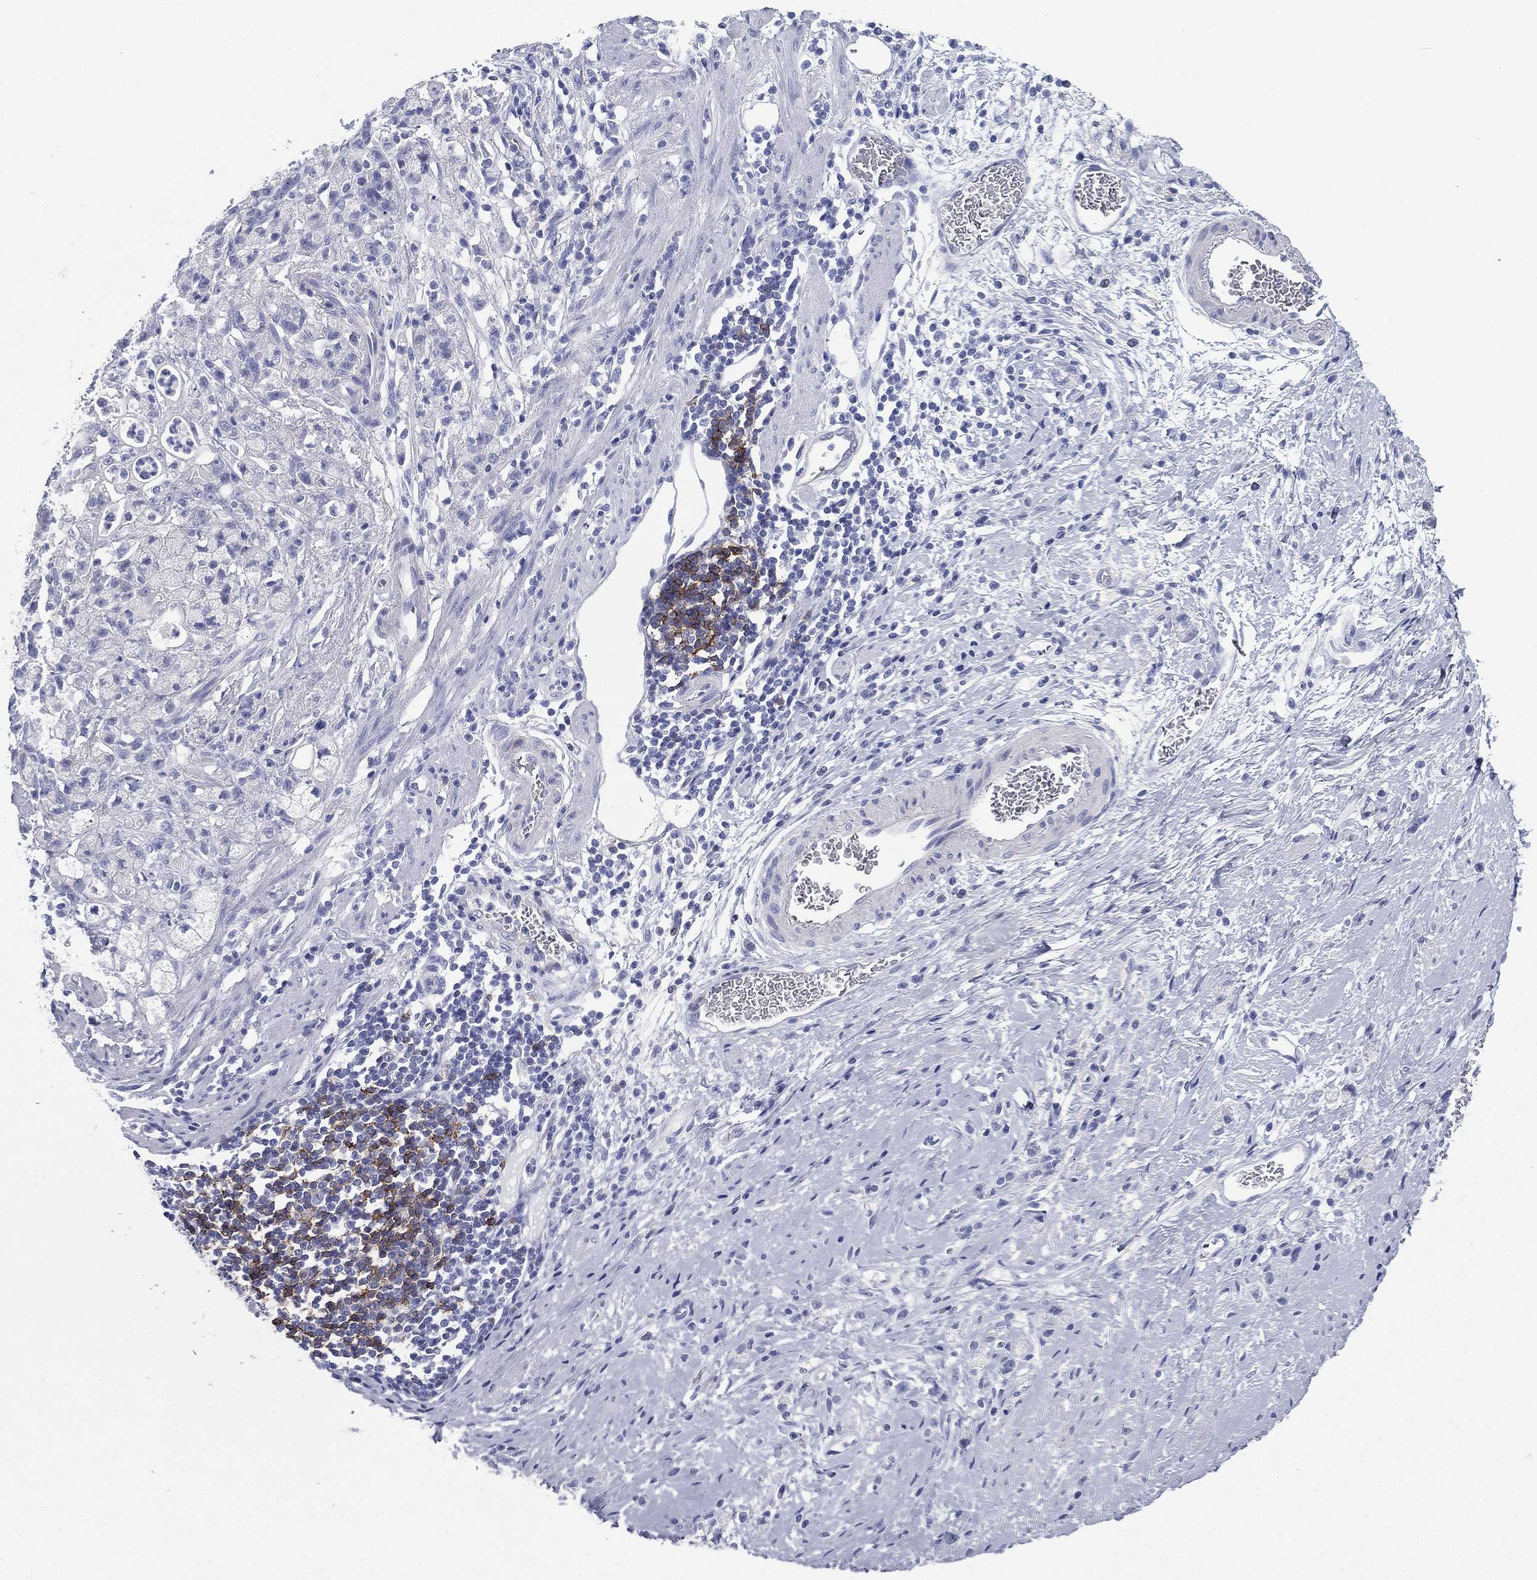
{"staining": {"intensity": "negative", "quantity": "none", "location": "none"}, "tissue": "stomach cancer", "cell_type": "Tumor cells", "image_type": "cancer", "snomed": [{"axis": "morphology", "description": "Adenocarcinoma, NOS"}, {"axis": "topography", "description": "Stomach"}], "caption": "Tumor cells show no significant protein expression in adenocarcinoma (stomach).", "gene": "FCER2", "patient": {"sex": "male", "age": 58}}